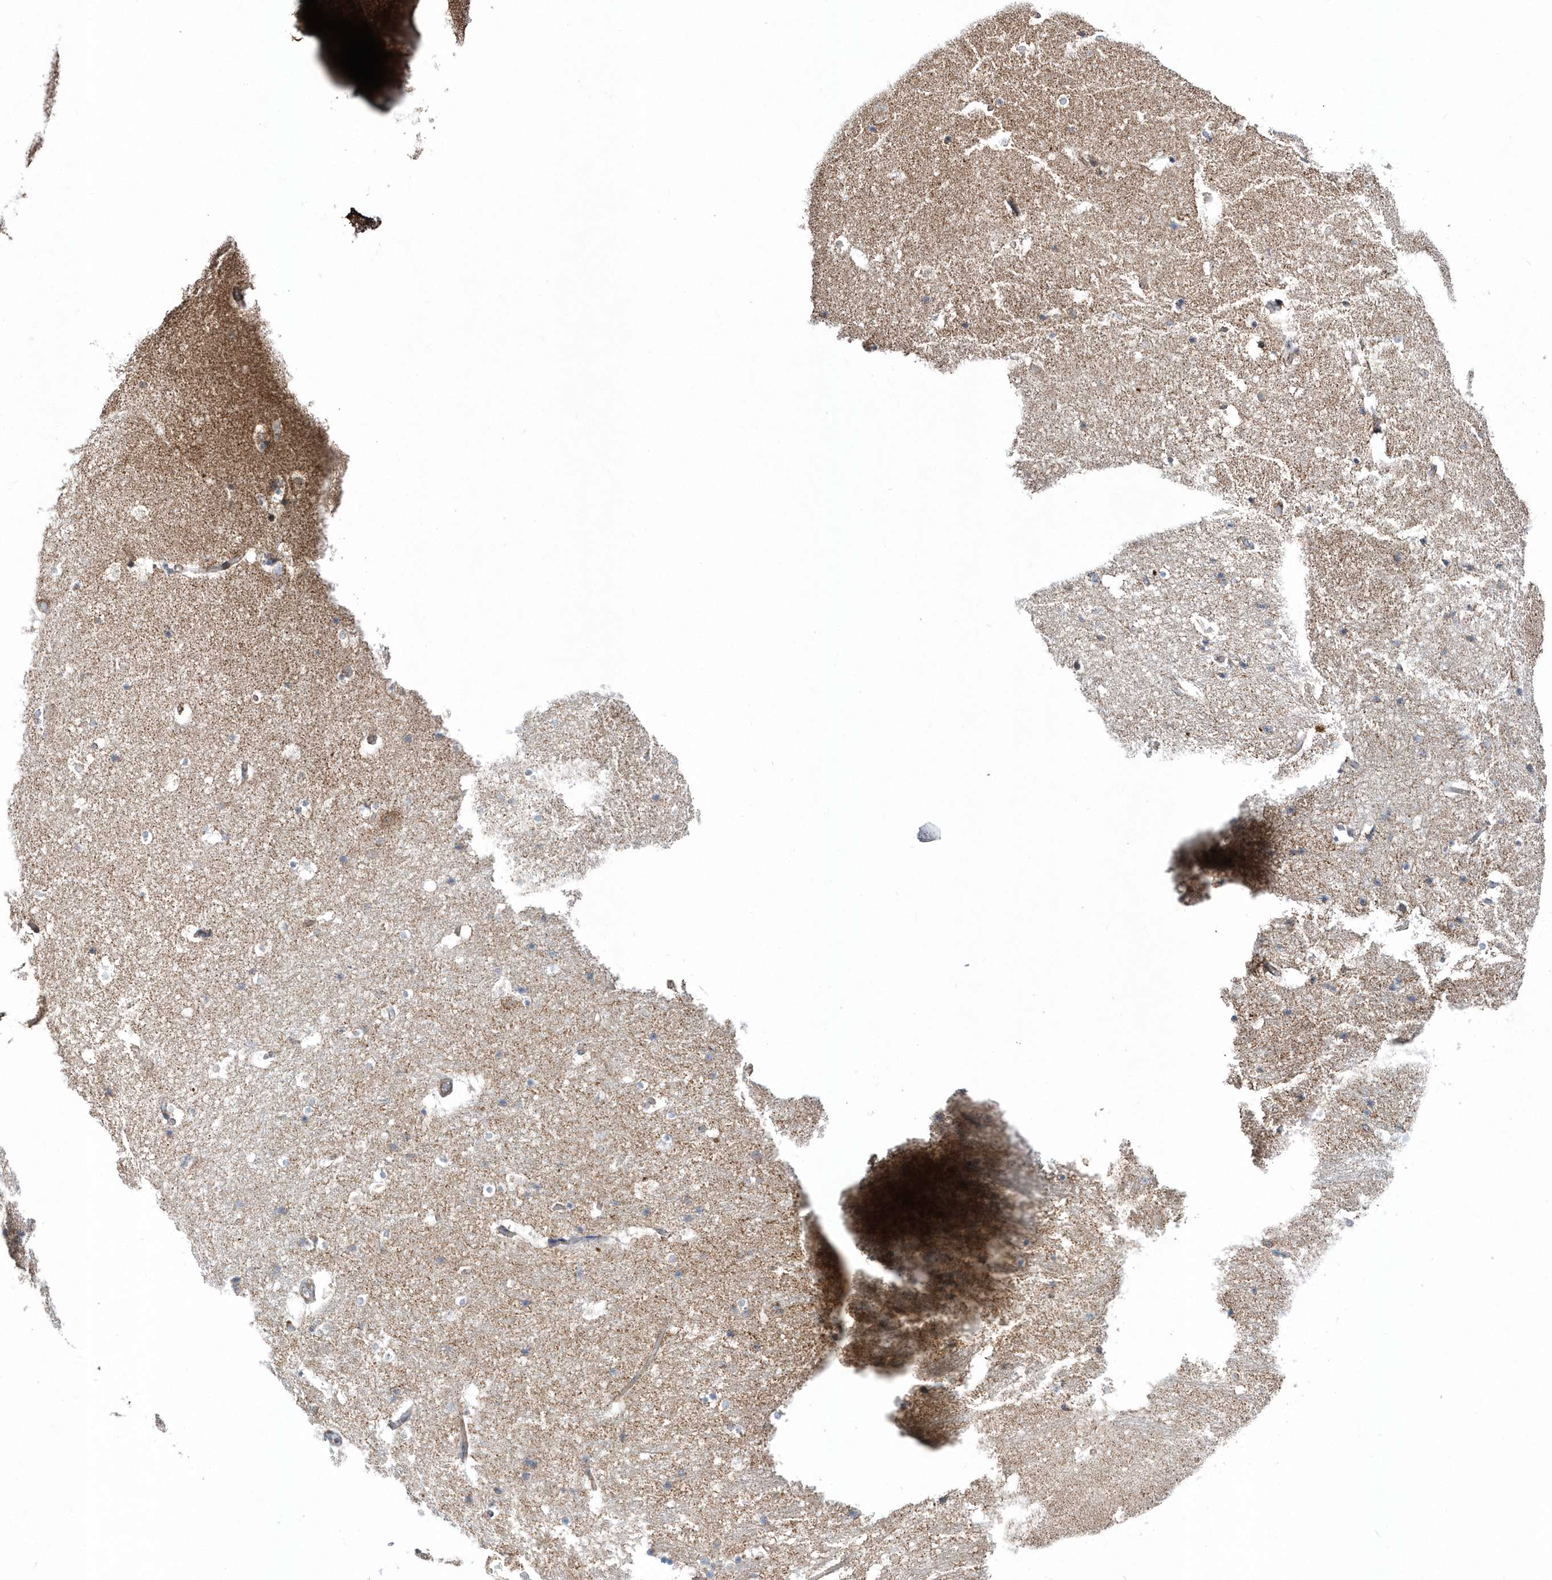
{"staining": {"intensity": "weak", "quantity": "<25%", "location": "cytoplasmic/membranous"}, "tissue": "hippocampus", "cell_type": "Glial cells", "image_type": "normal", "snomed": [{"axis": "morphology", "description": "Normal tissue, NOS"}, {"axis": "topography", "description": "Hippocampus"}], "caption": "Immunohistochemistry (IHC) photomicrograph of unremarkable hippocampus: hippocampus stained with DAB exhibits no significant protein expression in glial cells. (Immunohistochemistry (IHC), brightfield microscopy, high magnification).", "gene": "OPA1", "patient": {"sex": "female", "age": 52}}